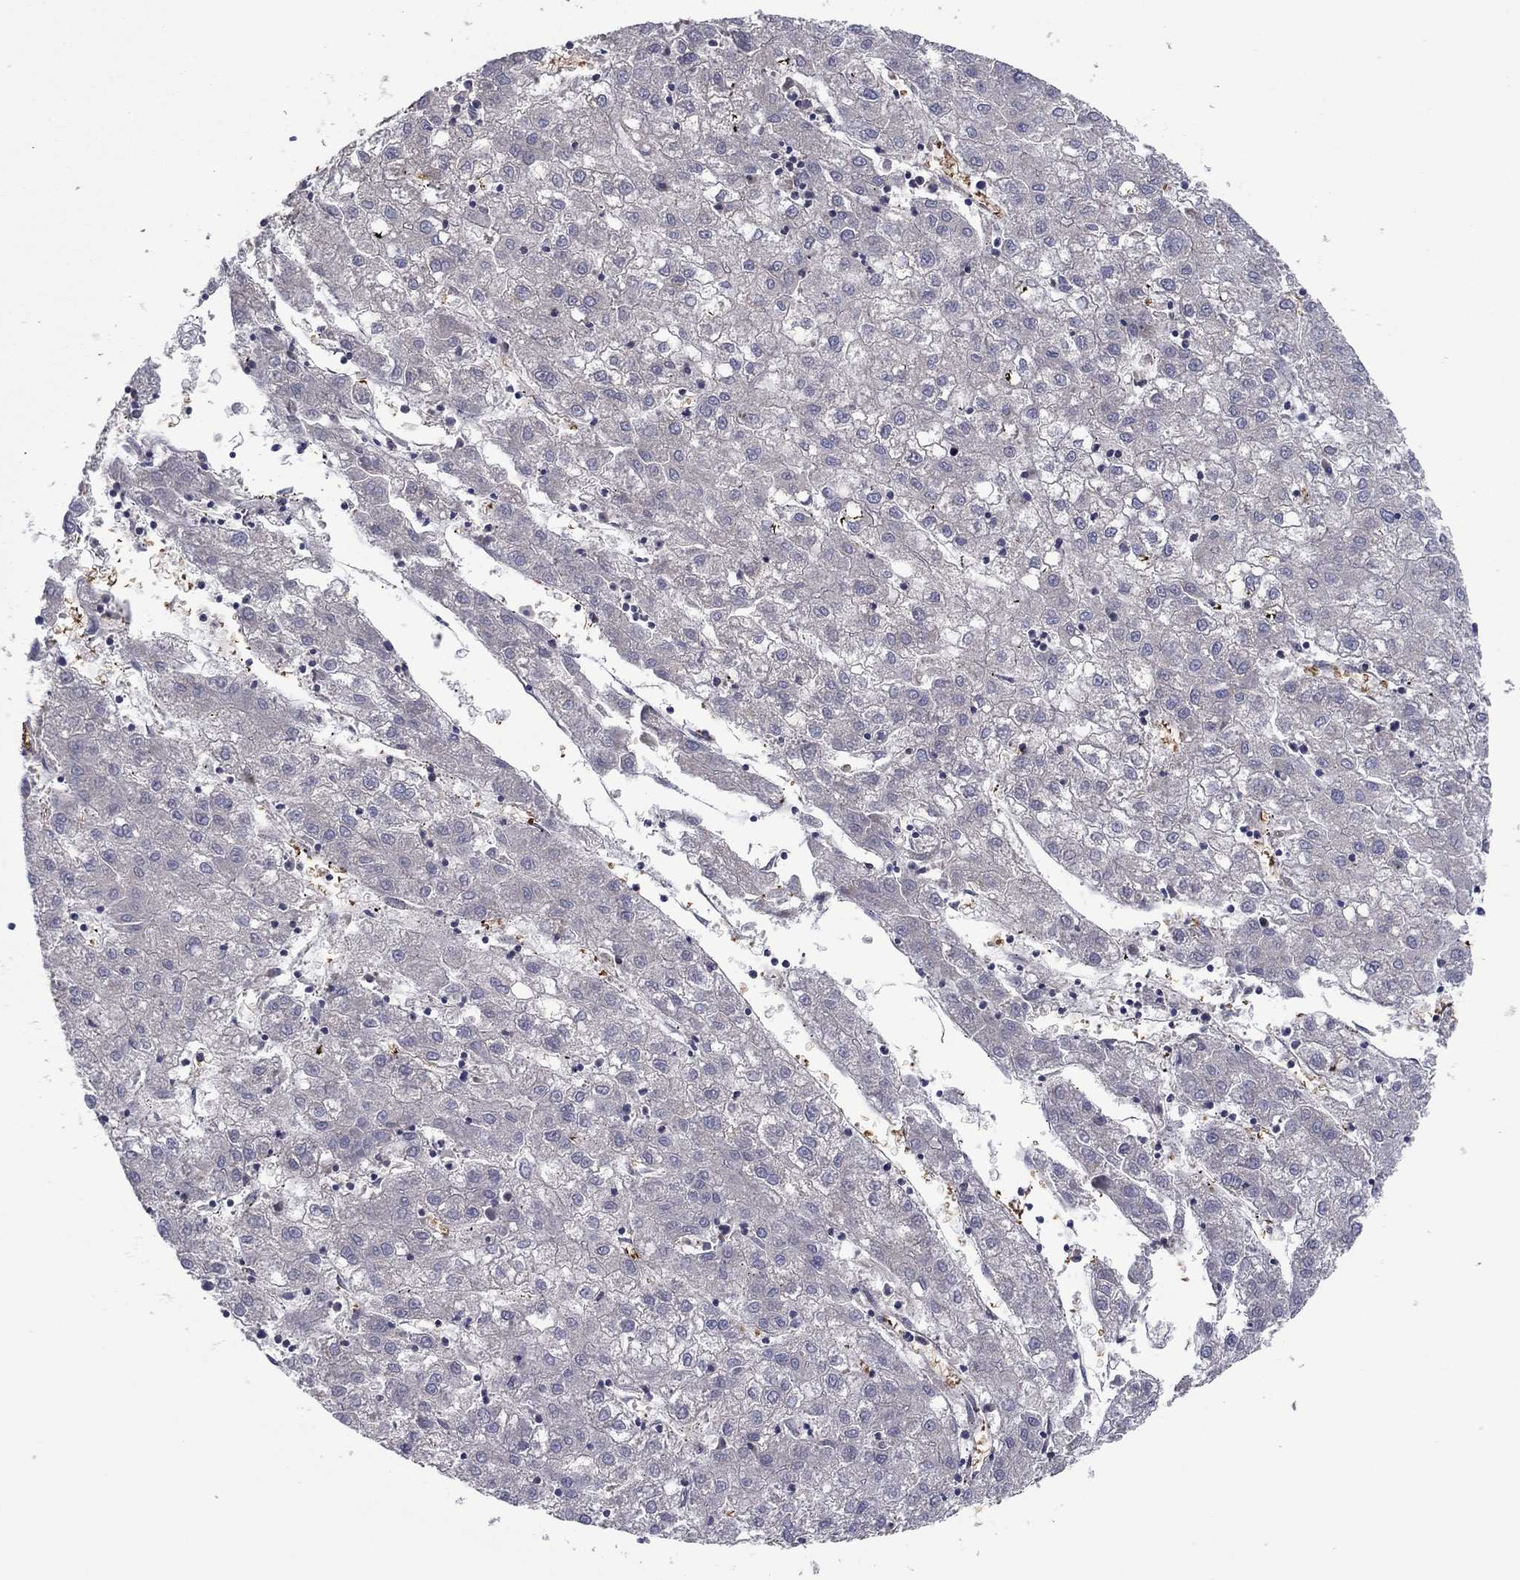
{"staining": {"intensity": "negative", "quantity": "none", "location": "none"}, "tissue": "liver cancer", "cell_type": "Tumor cells", "image_type": "cancer", "snomed": [{"axis": "morphology", "description": "Carcinoma, Hepatocellular, NOS"}, {"axis": "topography", "description": "Liver"}], "caption": "This is an immunohistochemistry histopathology image of human liver hepatocellular carcinoma. There is no positivity in tumor cells.", "gene": "RNF123", "patient": {"sex": "male", "age": 72}}